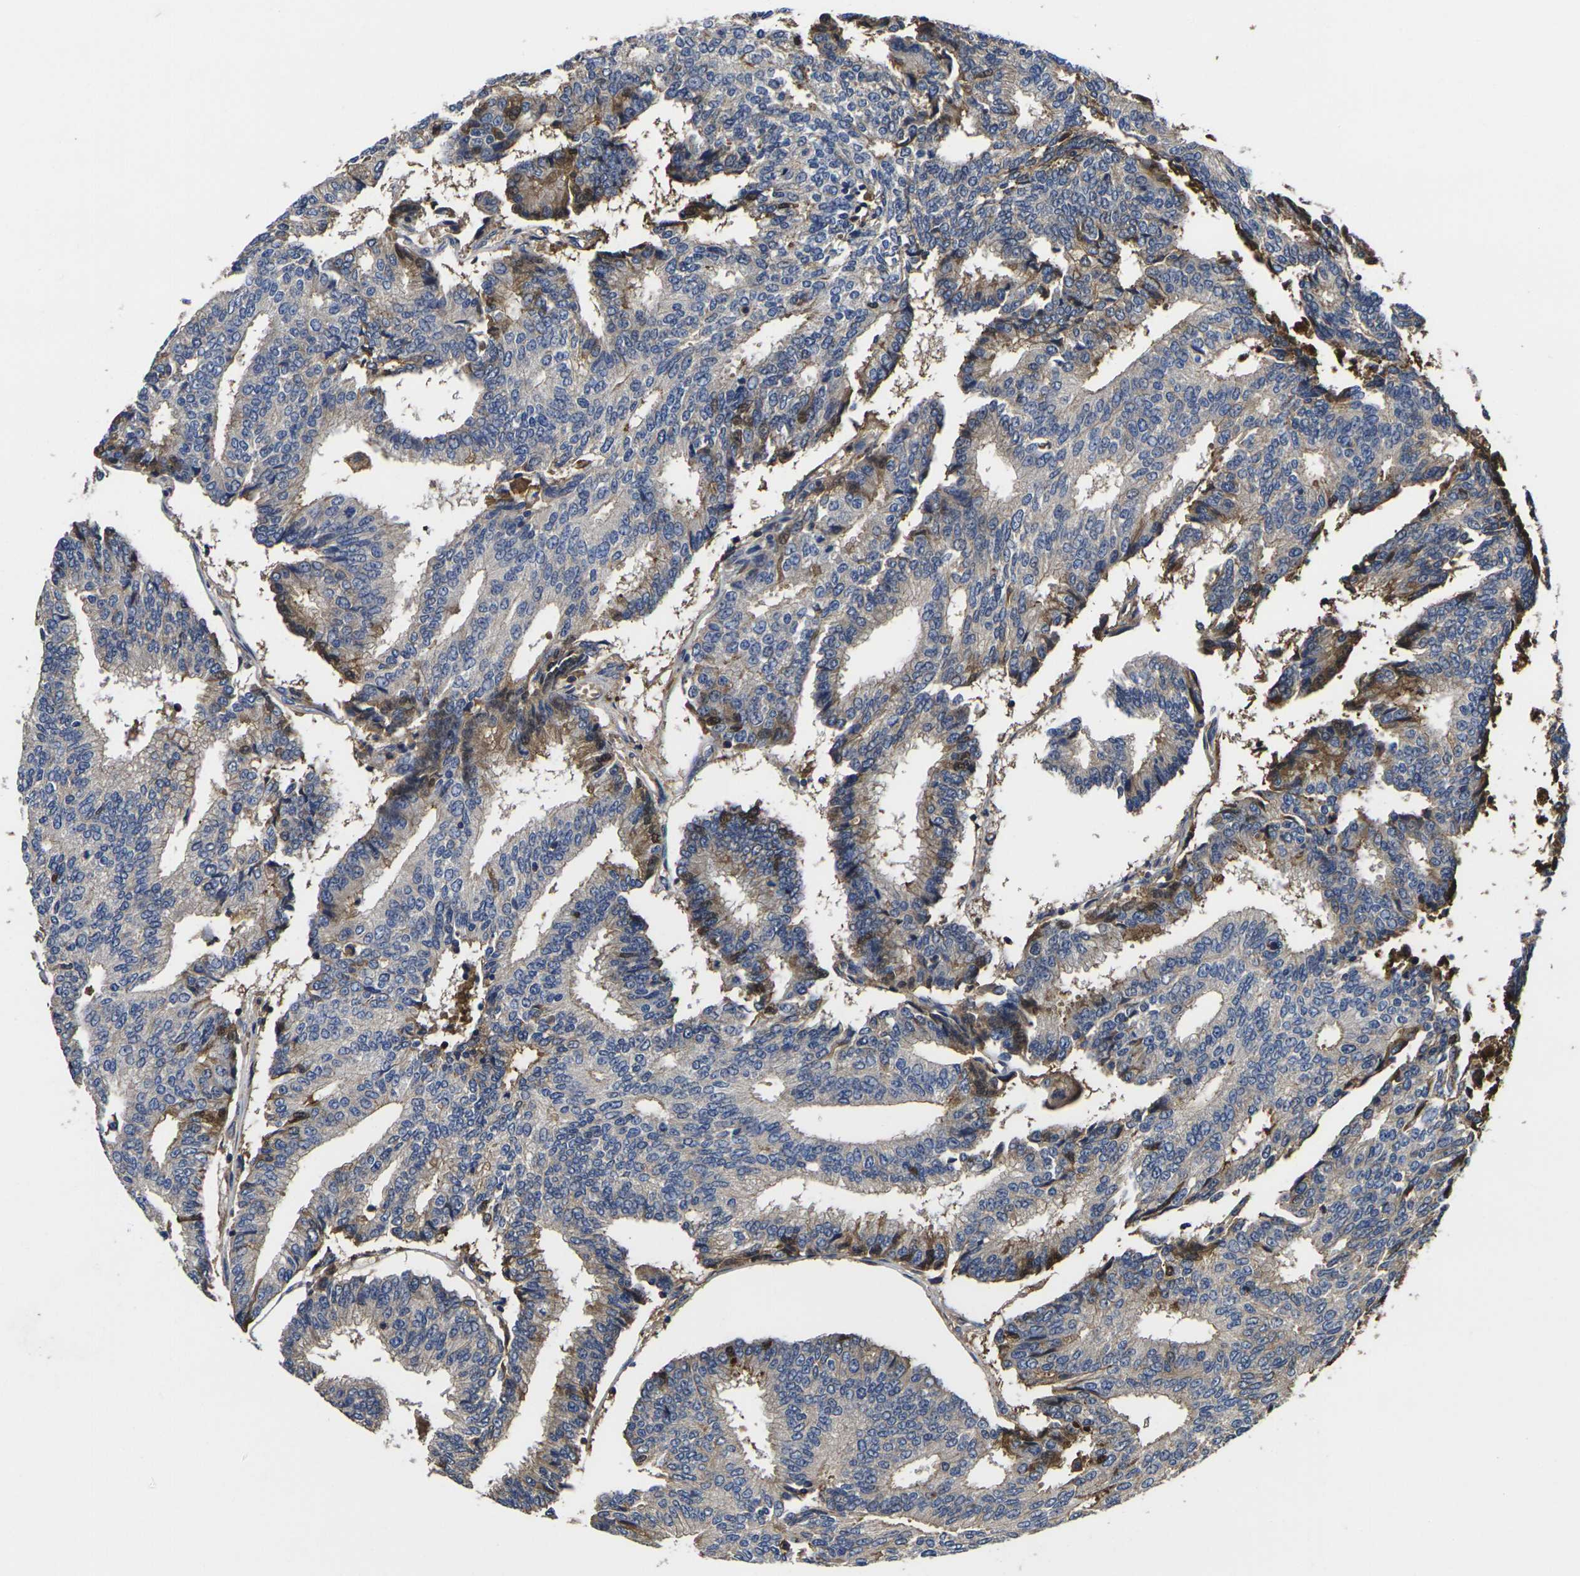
{"staining": {"intensity": "moderate", "quantity": "<25%", "location": "cytoplasmic/membranous"}, "tissue": "prostate cancer", "cell_type": "Tumor cells", "image_type": "cancer", "snomed": [{"axis": "morphology", "description": "Adenocarcinoma, High grade"}, {"axis": "topography", "description": "Prostate"}], "caption": "Adenocarcinoma (high-grade) (prostate) stained with DAB IHC displays low levels of moderate cytoplasmic/membranous staining in approximately <25% of tumor cells.", "gene": "HSPG2", "patient": {"sex": "male", "age": 55}}